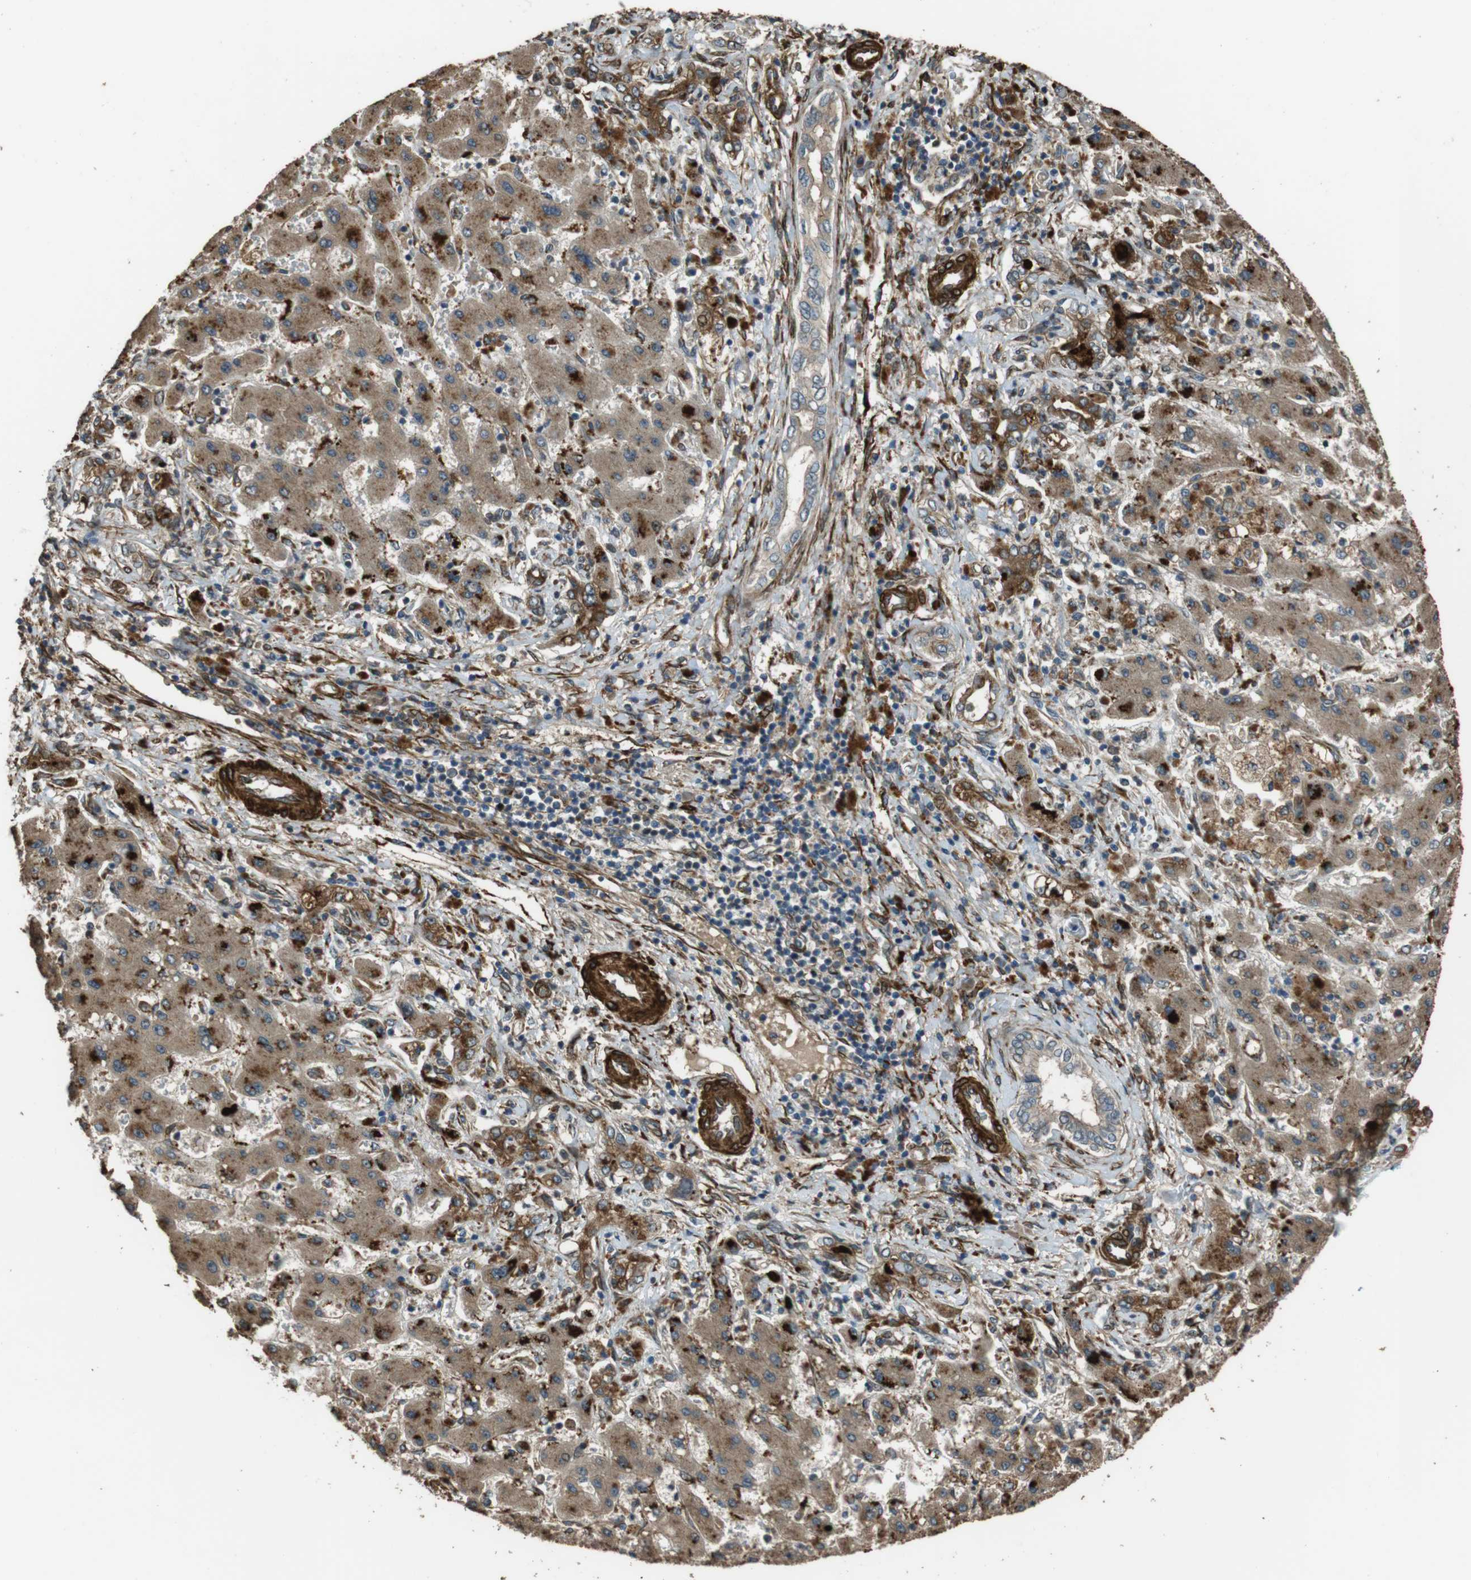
{"staining": {"intensity": "moderate", "quantity": ">75%", "location": "cytoplasmic/membranous"}, "tissue": "liver cancer", "cell_type": "Tumor cells", "image_type": "cancer", "snomed": [{"axis": "morphology", "description": "Cholangiocarcinoma"}, {"axis": "topography", "description": "Liver"}], "caption": "DAB (3,3'-diaminobenzidine) immunohistochemical staining of liver cancer reveals moderate cytoplasmic/membranous protein expression in approximately >75% of tumor cells.", "gene": "MSRB3", "patient": {"sex": "male", "age": 50}}